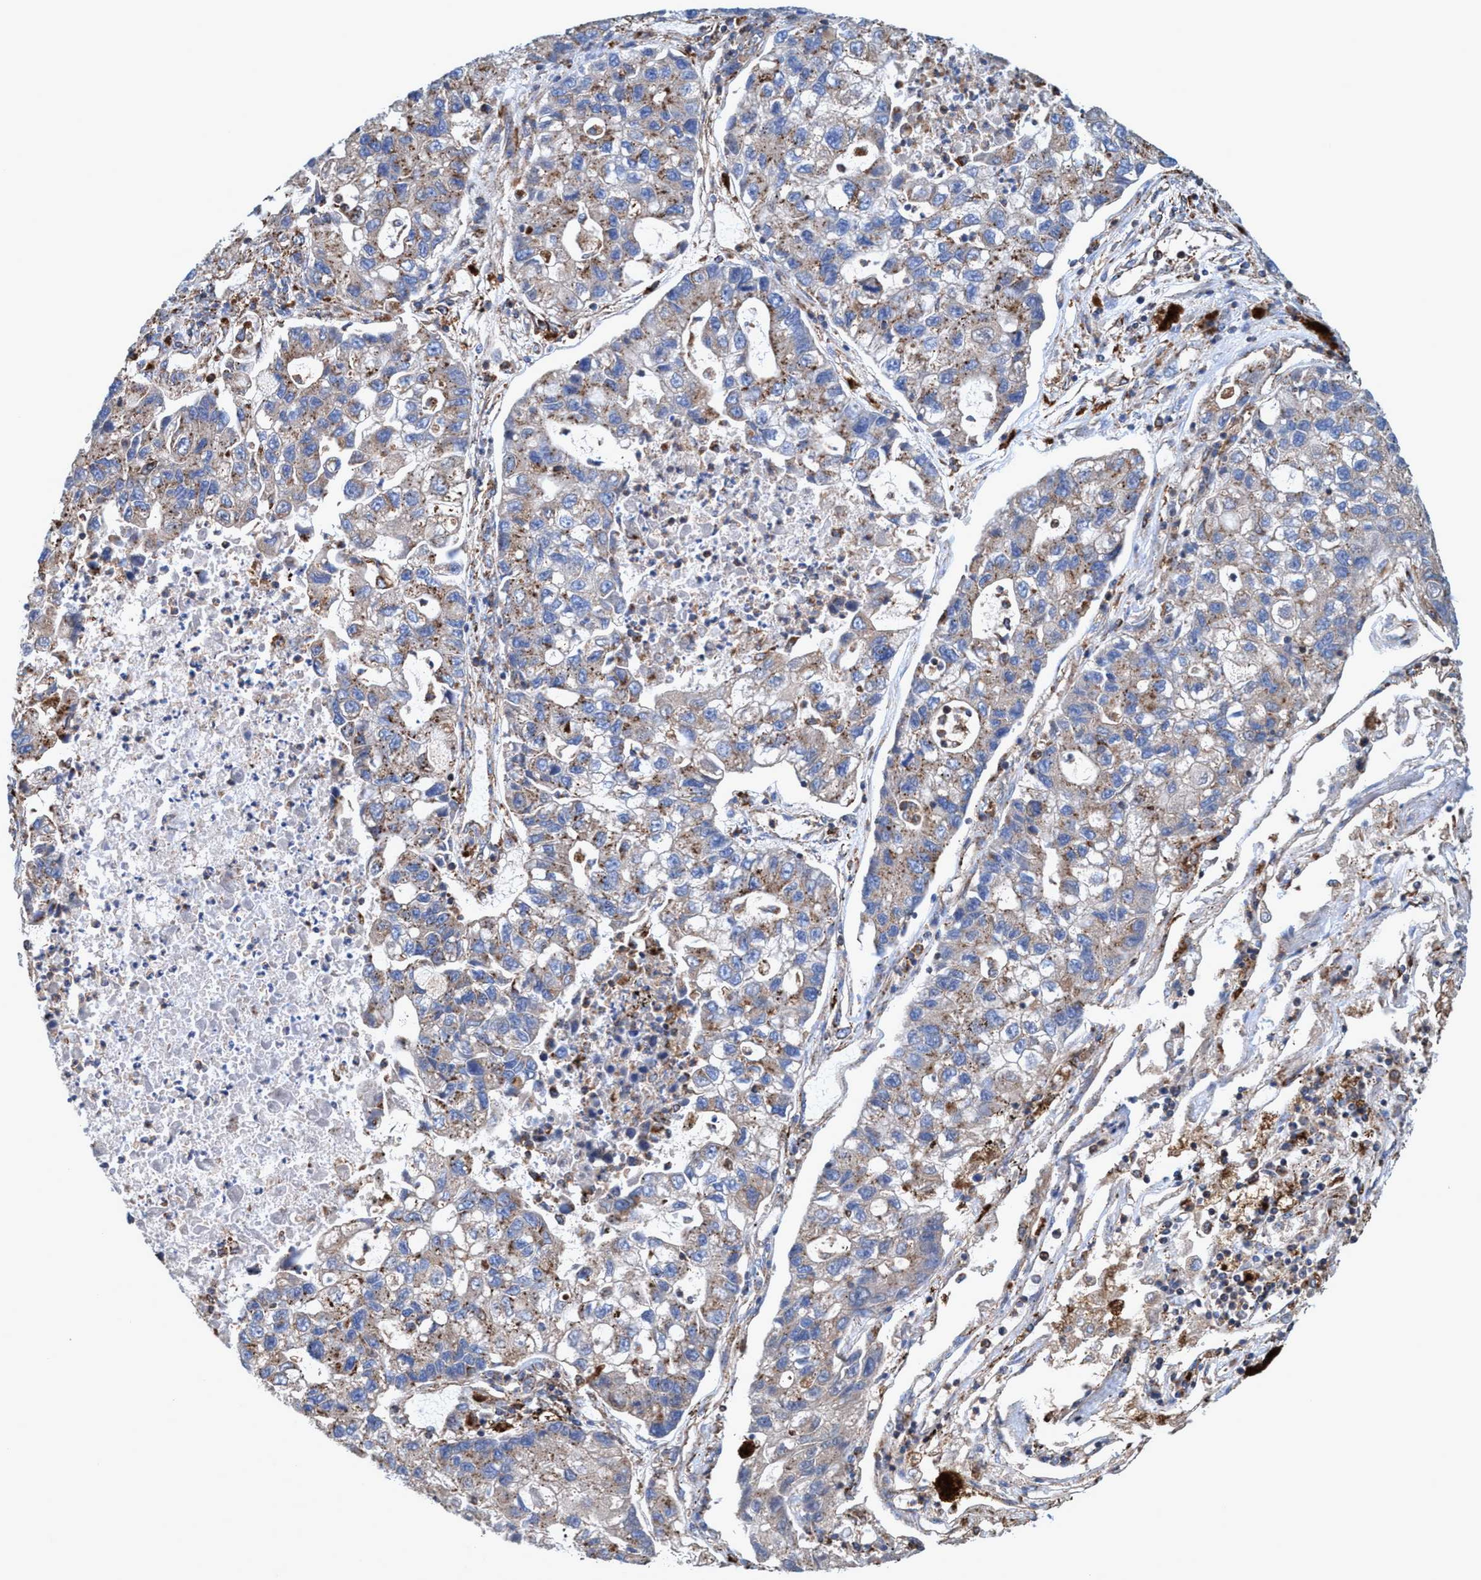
{"staining": {"intensity": "moderate", "quantity": ">75%", "location": "cytoplasmic/membranous"}, "tissue": "lung cancer", "cell_type": "Tumor cells", "image_type": "cancer", "snomed": [{"axis": "morphology", "description": "Adenocarcinoma, NOS"}, {"axis": "topography", "description": "Lung"}], "caption": "Protein expression analysis of human adenocarcinoma (lung) reveals moderate cytoplasmic/membranous expression in approximately >75% of tumor cells.", "gene": "TRIM65", "patient": {"sex": "female", "age": 51}}